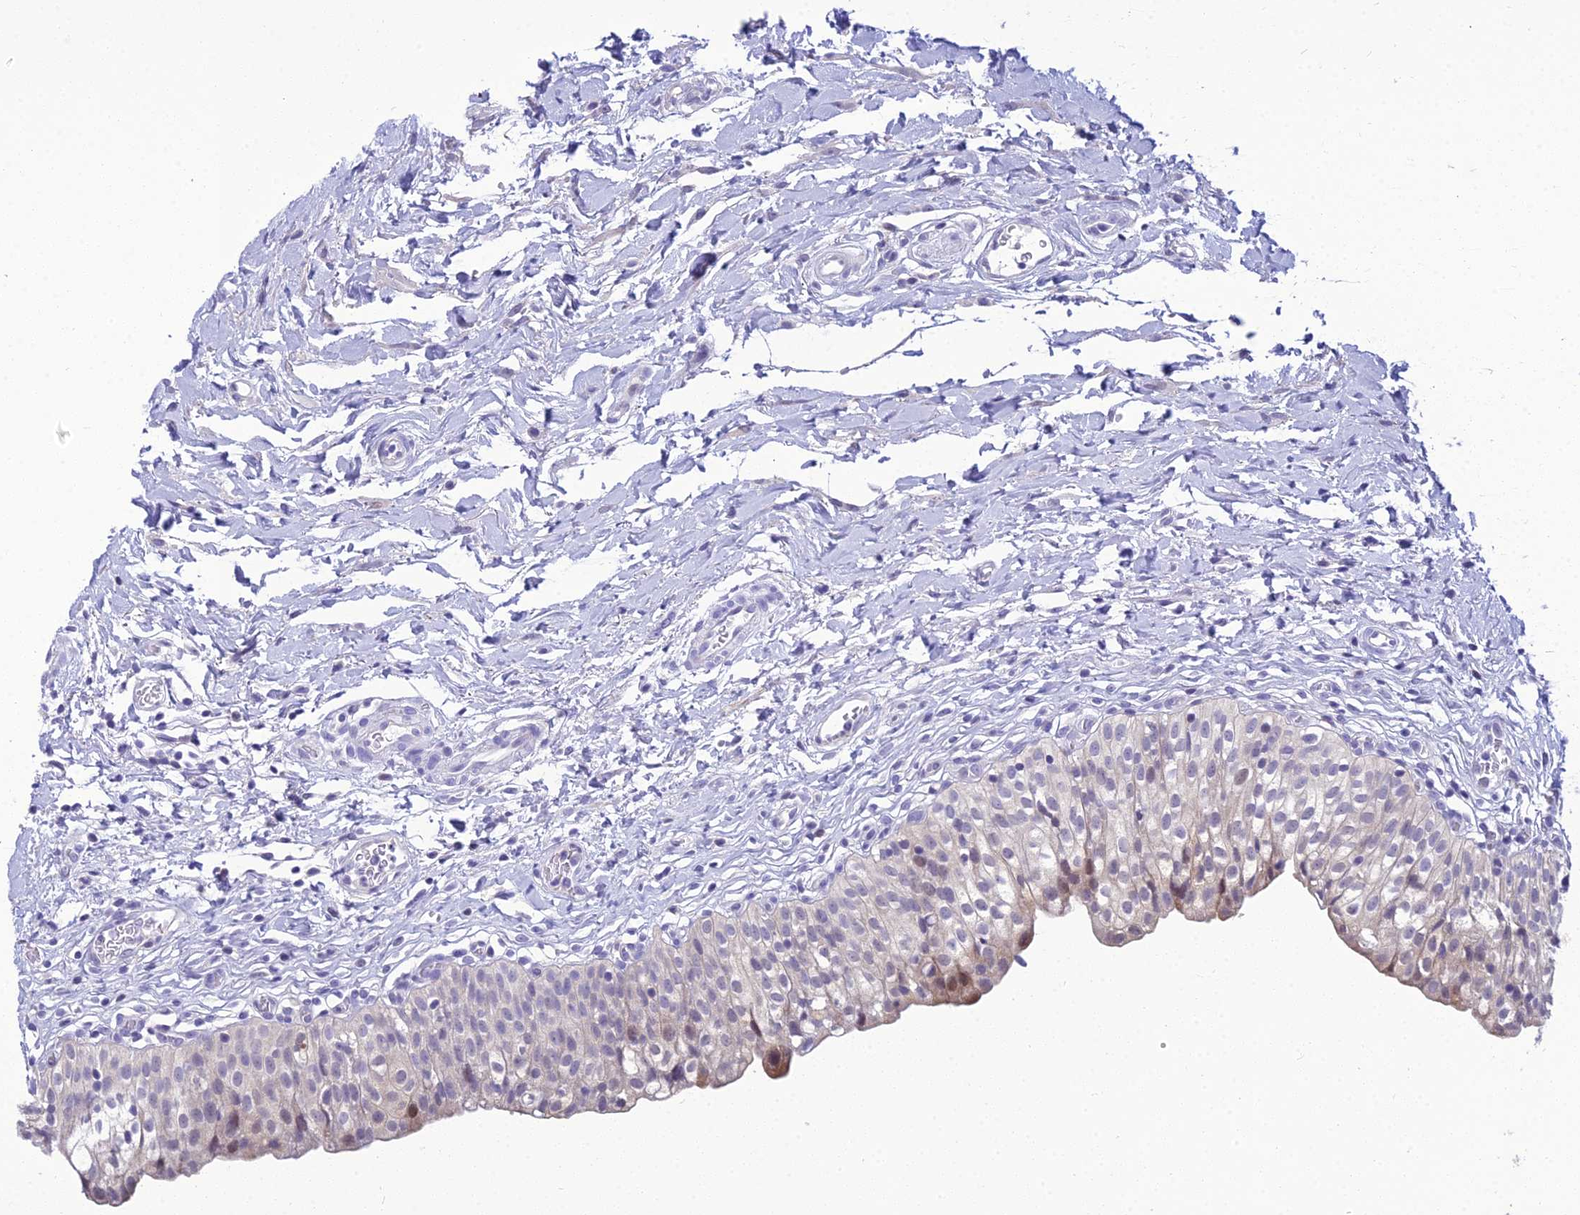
{"staining": {"intensity": "moderate", "quantity": "<25%", "location": "nuclear"}, "tissue": "urinary bladder", "cell_type": "Urothelial cells", "image_type": "normal", "snomed": [{"axis": "morphology", "description": "Normal tissue, NOS"}, {"axis": "topography", "description": "Urinary bladder"}], "caption": "This is an image of IHC staining of normal urinary bladder, which shows moderate expression in the nuclear of urothelial cells.", "gene": "ZMIZ1", "patient": {"sex": "male", "age": 55}}